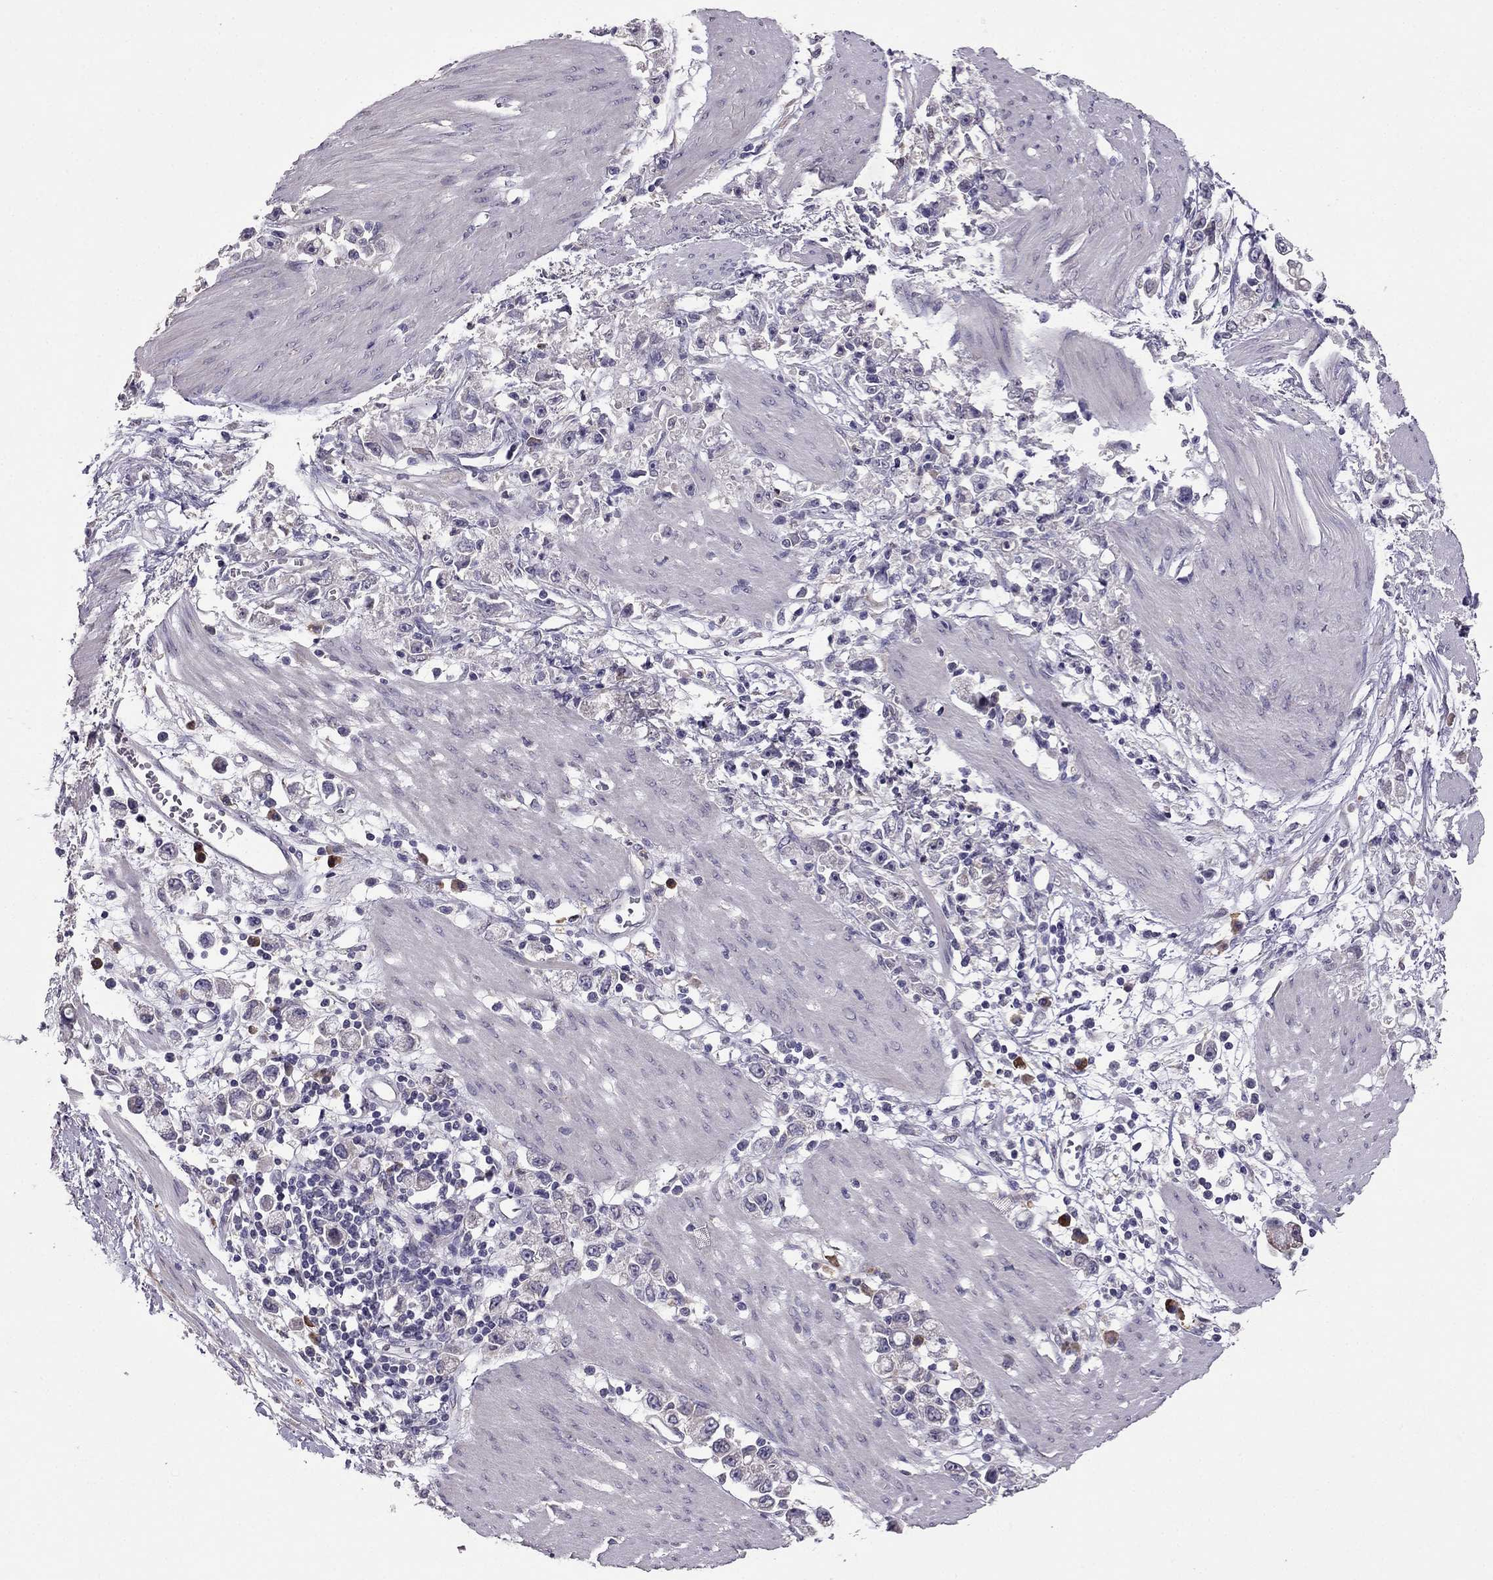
{"staining": {"intensity": "negative", "quantity": "none", "location": "none"}, "tissue": "stomach cancer", "cell_type": "Tumor cells", "image_type": "cancer", "snomed": [{"axis": "morphology", "description": "Adenocarcinoma, NOS"}, {"axis": "topography", "description": "Stomach"}], "caption": "Immunohistochemical staining of human stomach cancer (adenocarcinoma) displays no significant expression in tumor cells.", "gene": "CDH9", "patient": {"sex": "female", "age": 59}}